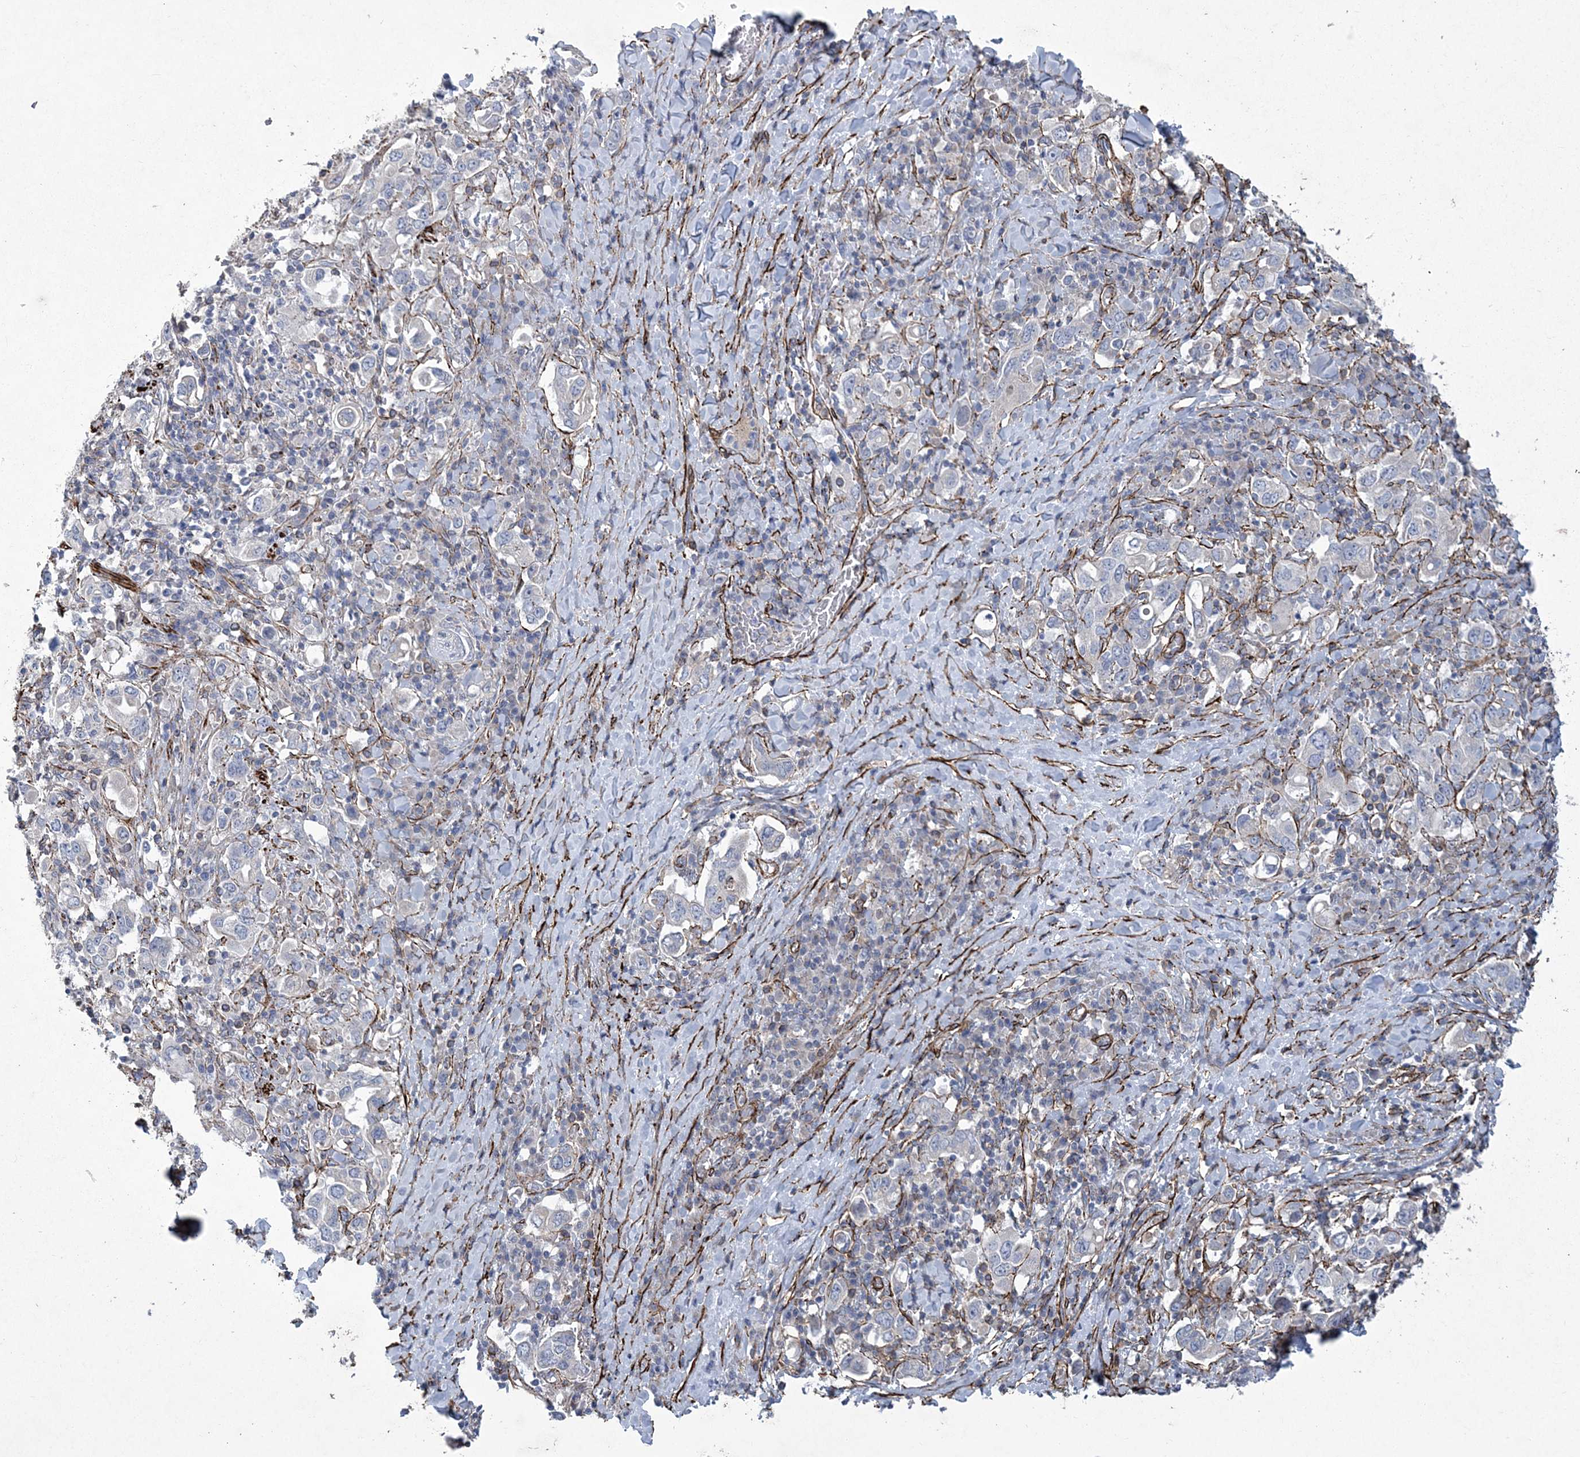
{"staining": {"intensity": "negative", "quantity": "none", "location": "none"}, "tissue": "stomach cancer", "cell_type": "Tumor cells", "image_type": "cancer", "snomed": [{"axis": "morphology", "description": "Adenocarcinoma, NOS"}, {"axis": "topography", "description": "Stomach, upper"}], "caption": "This micrograph is of stomach adenocarcinoma stained with IHC to label a protein in brown with the nuclei are counter-stained blue. There is no expression in tumor cells.", "gene": "ARSJ", "patient": {"sex": "male", "age": 62}}